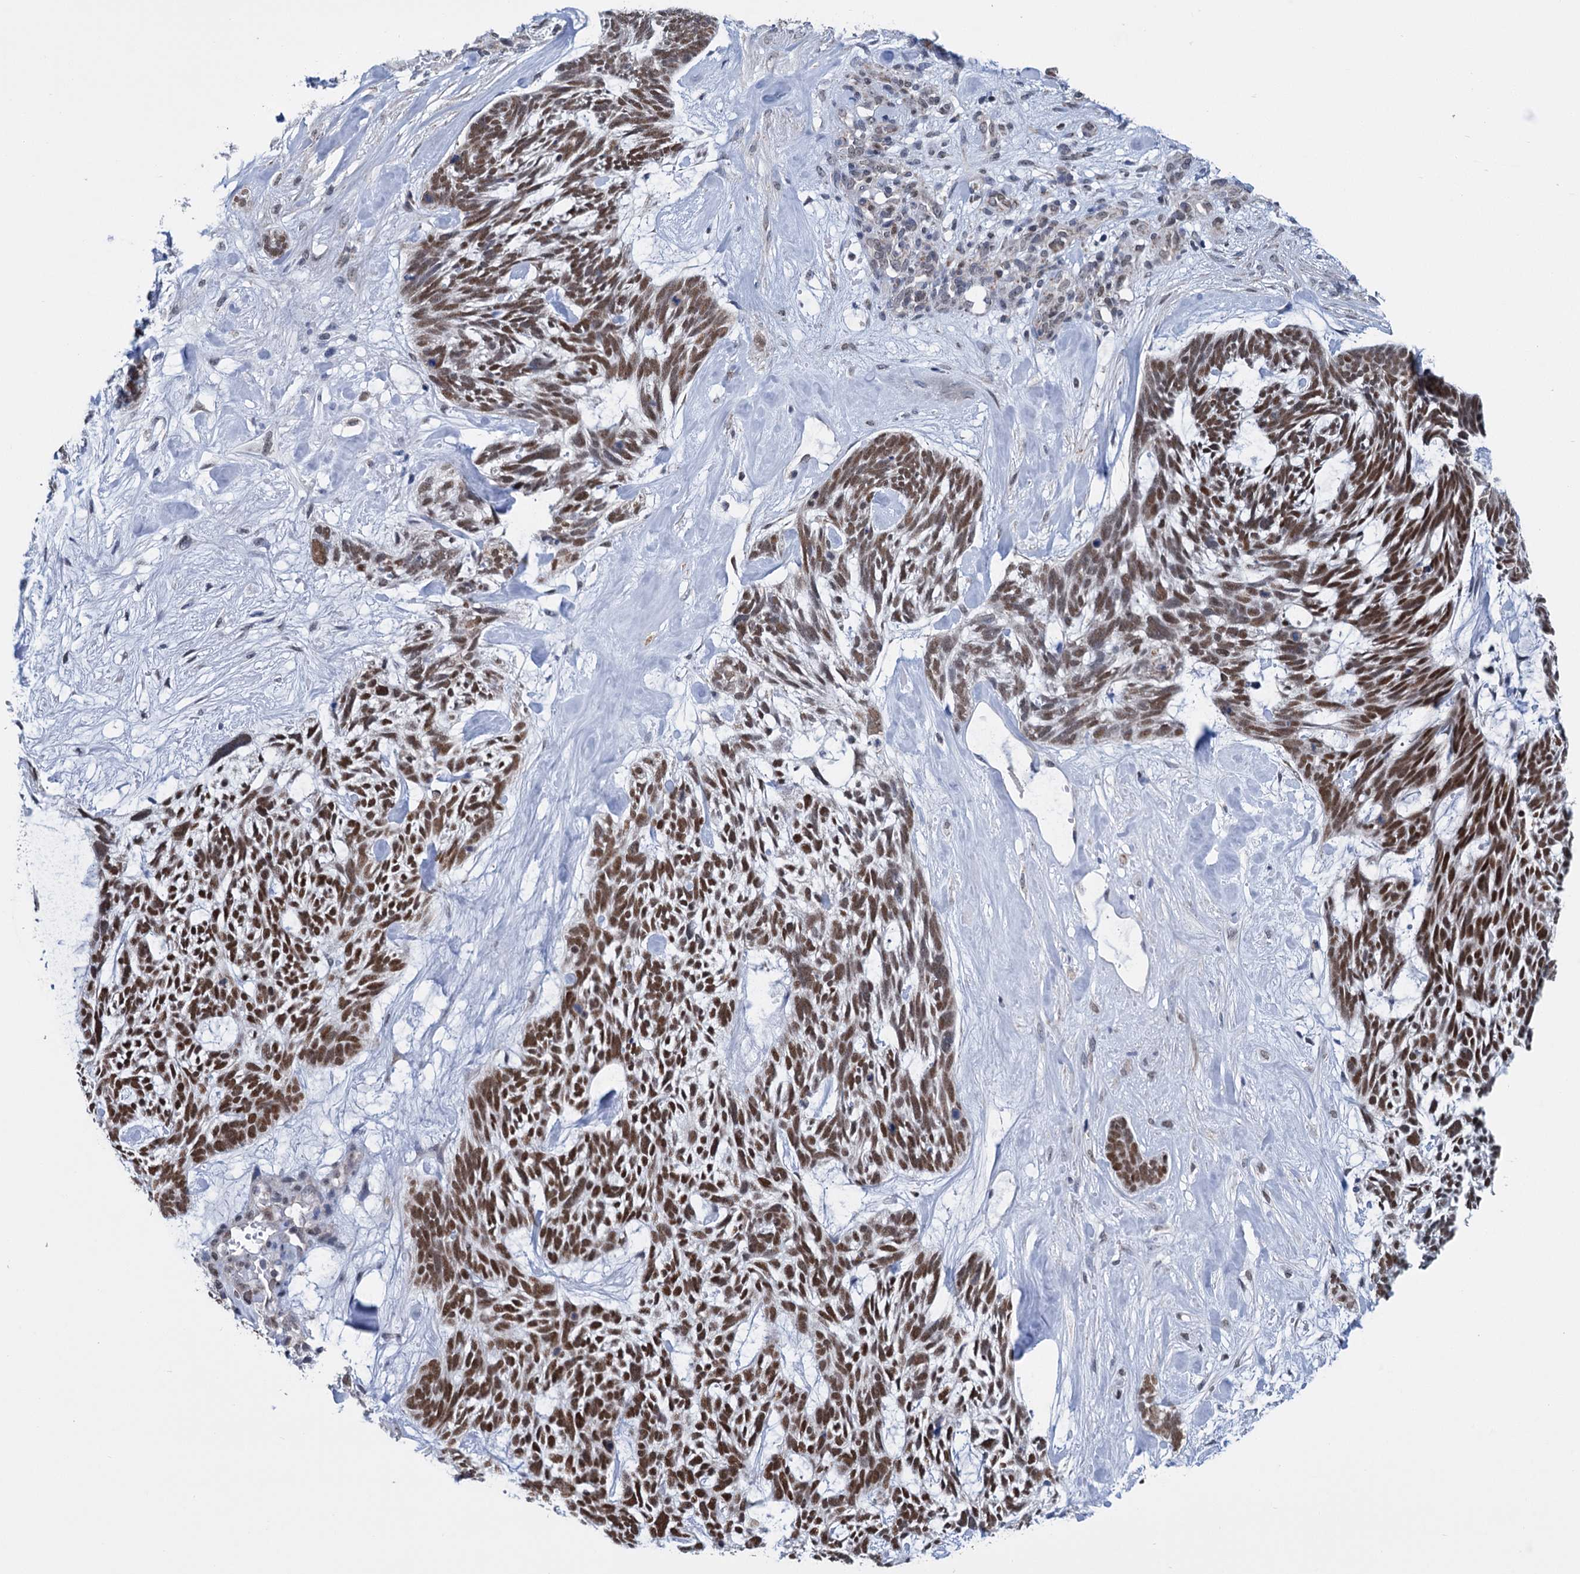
{"staining": {"intensity": "moderate", "quantity": ">75%", "location": "cytoplasmic/membranous,nuclear"}, "tissue": "skin cancer", "cell_type": "Tumor cells", "image_type": "cancer", "snomed": [{"axis": "morphology", "description": "Basal cell carcinoma"}, {"axis": "topography", "description": "Skin"}], "caption": "Brown immunohistochemical staining in human skin basal cell carcinoma reveals moderate cytoplasmic/membranous and nuclear staining in approximately >75% of tumor cells.", "gene": "MORN3", "patient": {"sex": "male", "age": 88}}